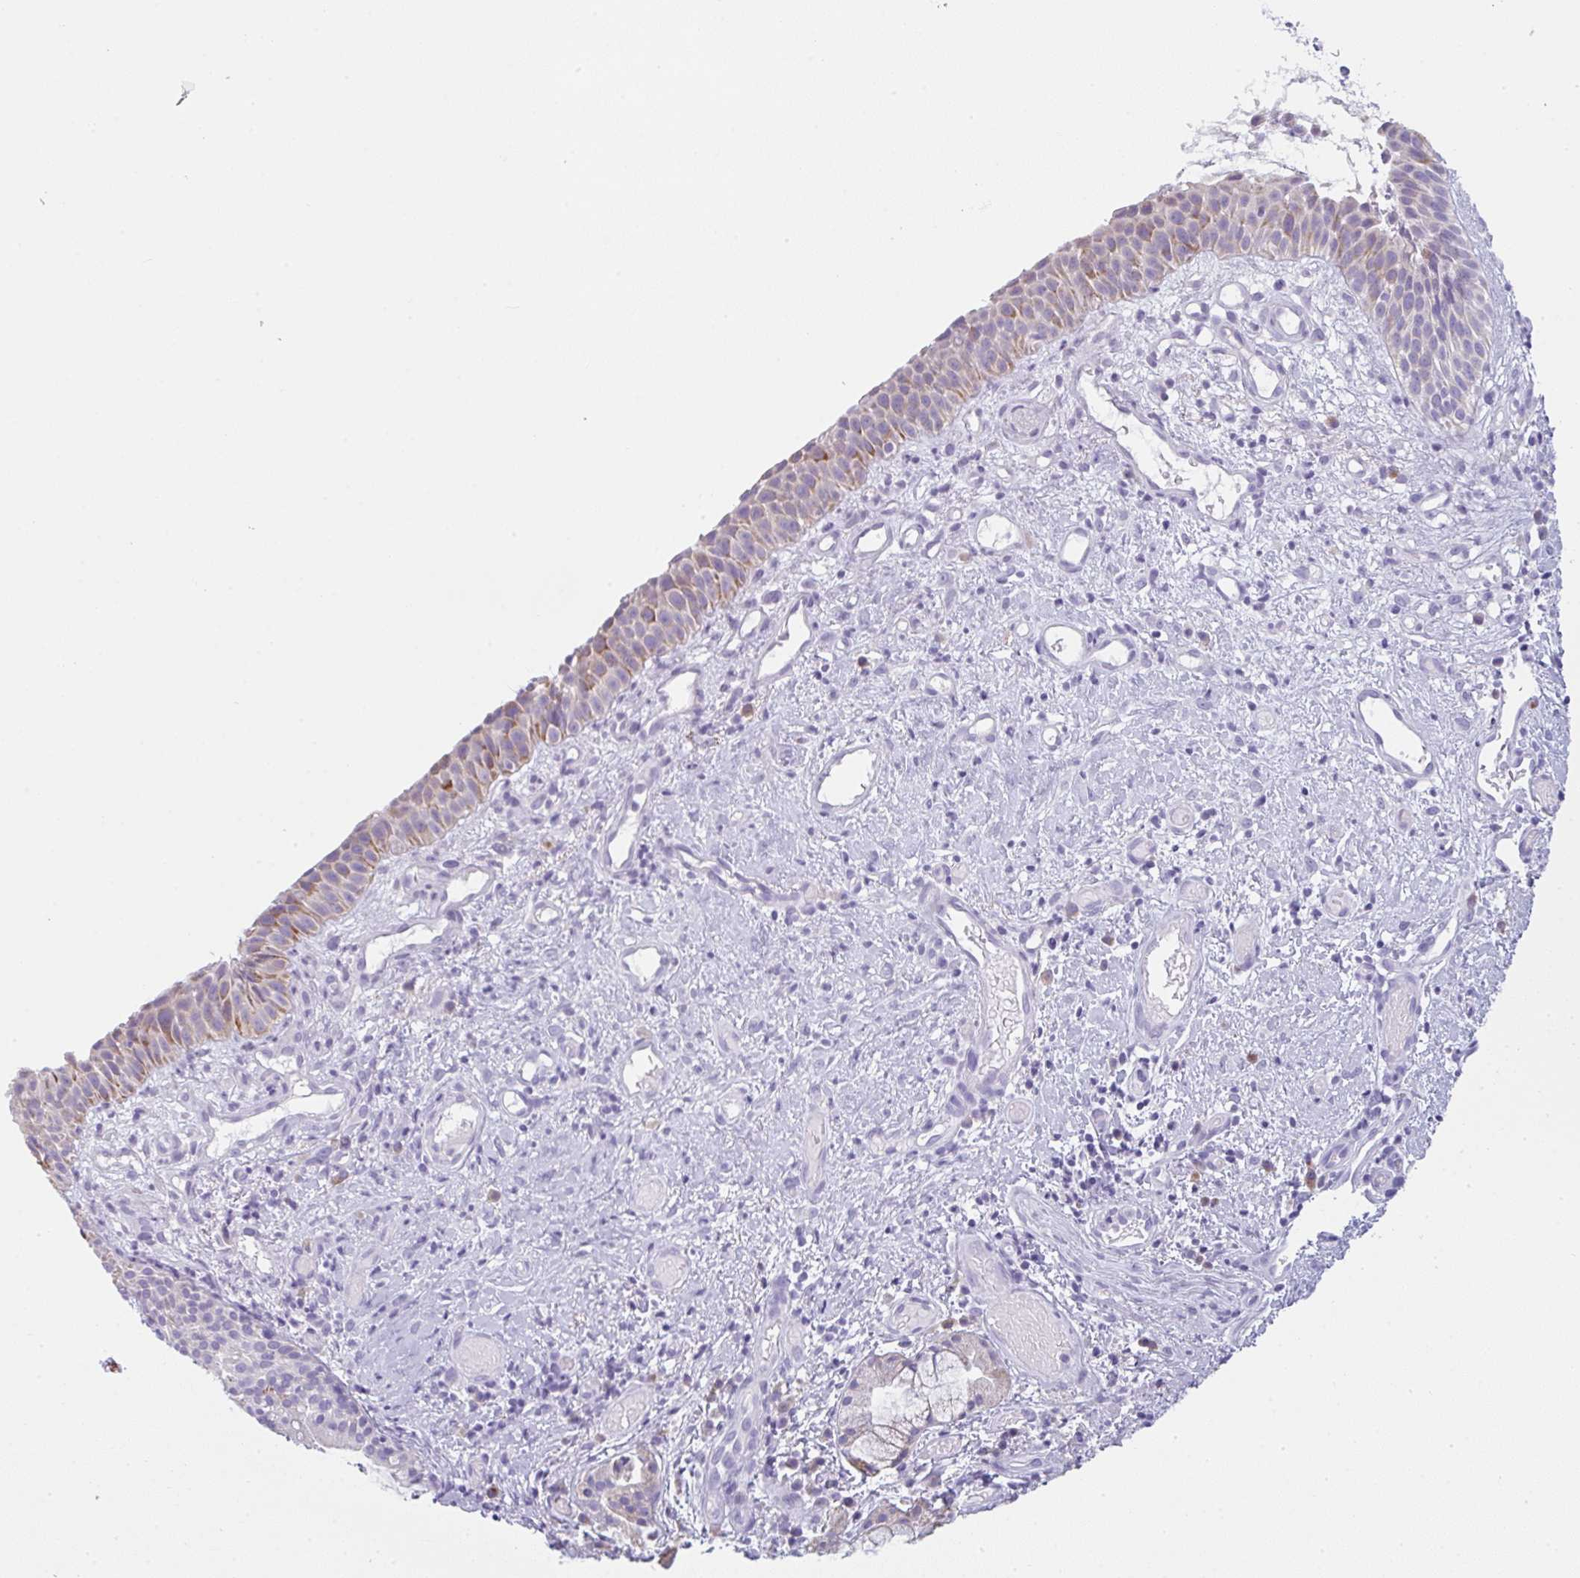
{"staining": {"intensity": "moderate", "quantity": "<25%", "location": "cytoplasmic/membranous"}, "tissue": "nasopharynx", "cell_type": "Respiratory epithelial cells", "image_type": "normal", "snomed": [{"axis": "morphology", "description": "Normal tissue, NOS"}, {"axis": "morphology", "description": "Inflammation, NOS"}, {"axis": "topography", "description": "Nasopharynx"}], "caption": "This photomicrograph exhibits normal nasopharynx stained with immunohistochemistry (IHC) to label a protein in brown. The cytoplasmic/membranous of respiratory epithelial cells show moderate positivity for the protein. Nuclei are counter-stained blue.", "gene": "LPAR4", "patient": {"sex": "male", "age": 54}}